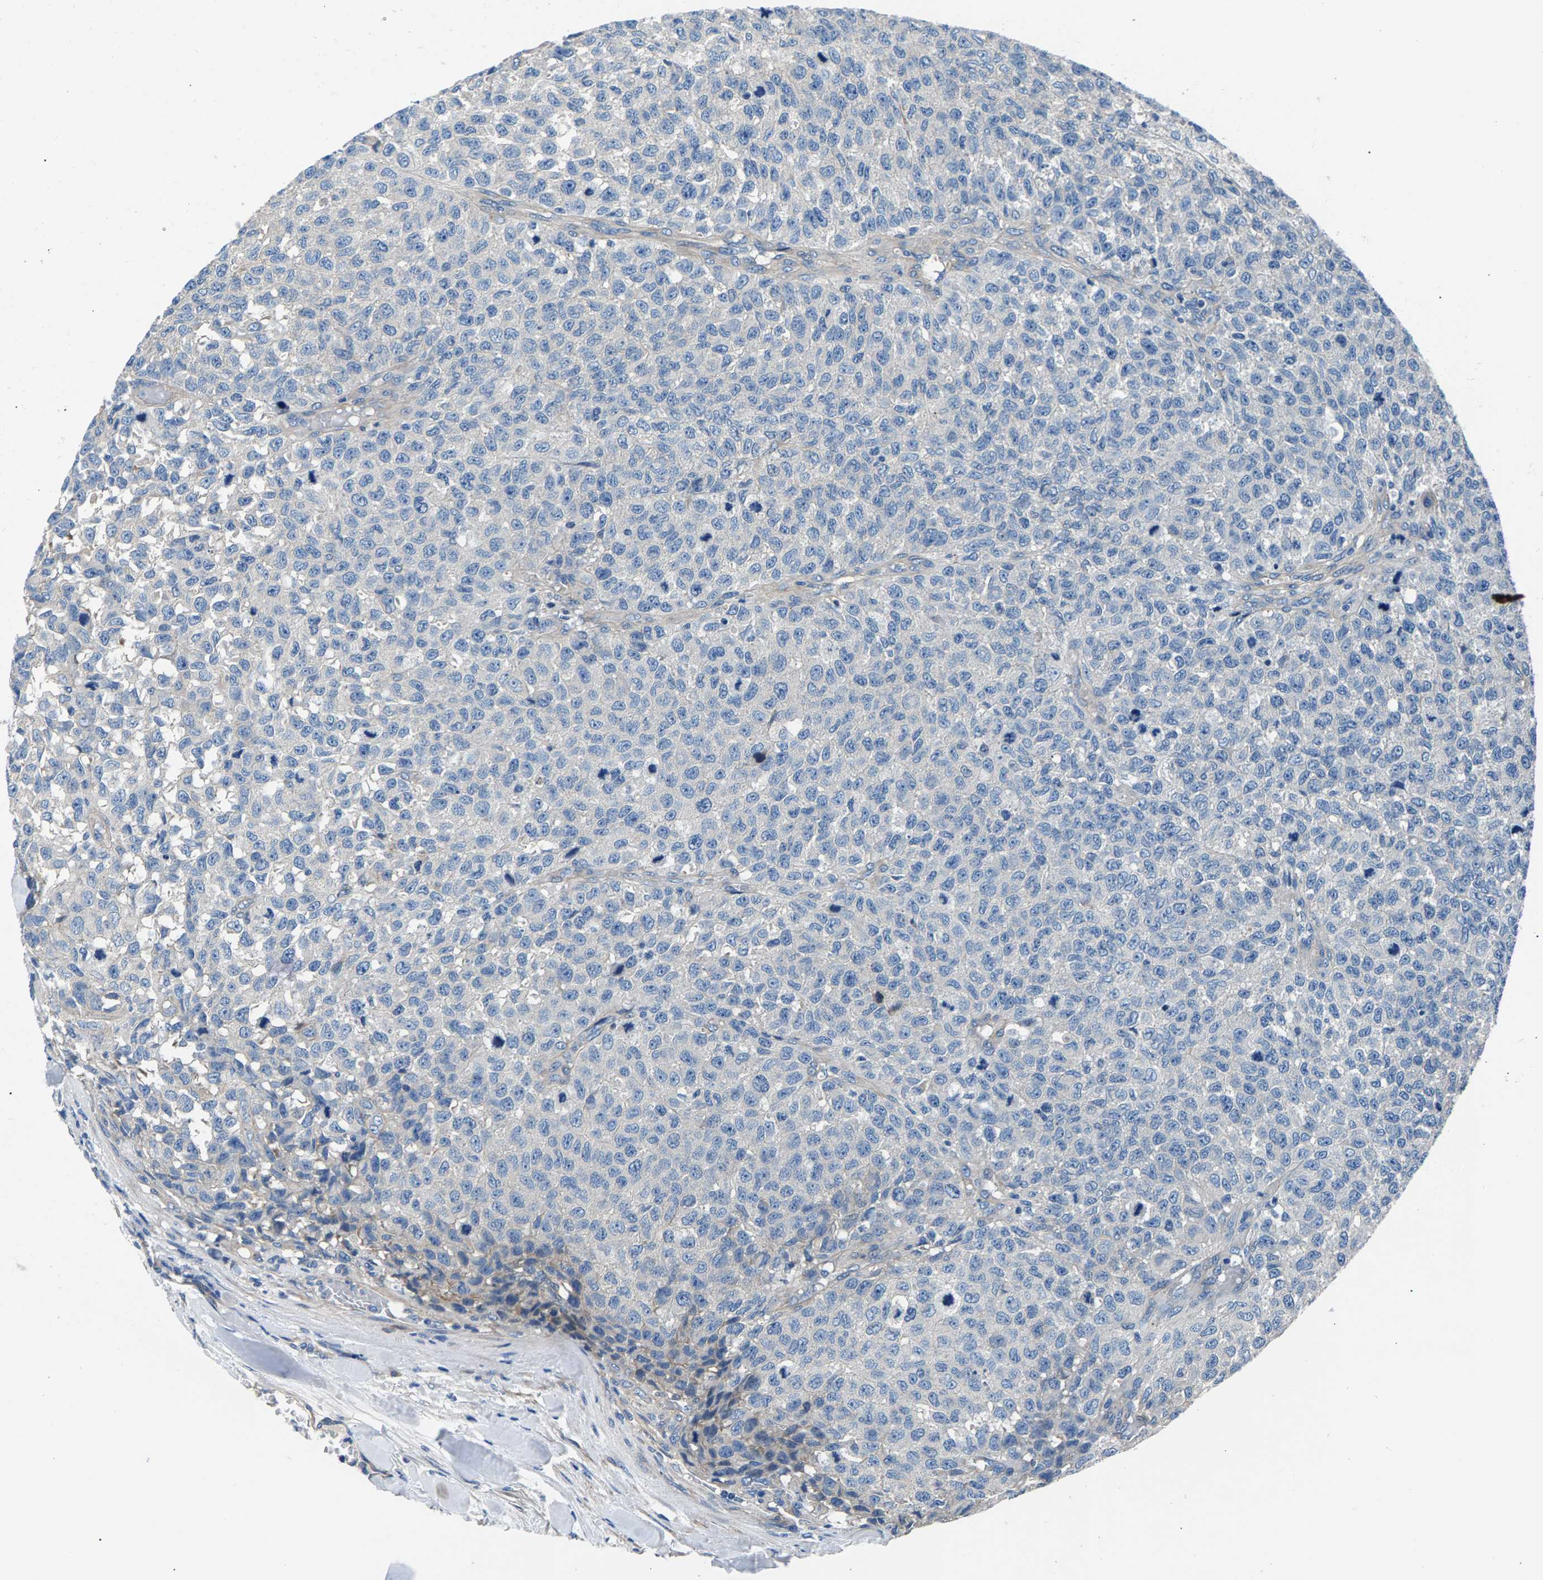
{"staining": {"intensity": "negative", "quantity": "none", "location": "none"}, "tissue": "testis cancer", "cell_type": "Tumor cells", "image_type": "cancer", "snomed": [{"axis": "morphology", "description": "Seminoma, NOS"}, {"axis": "topography", "description": "Testis"}], "caption": "Tumor cells show no significant protein expression in testis seminoma.", "gene": "CDRT4", "patient": {"sex": "male", "age": 59}}